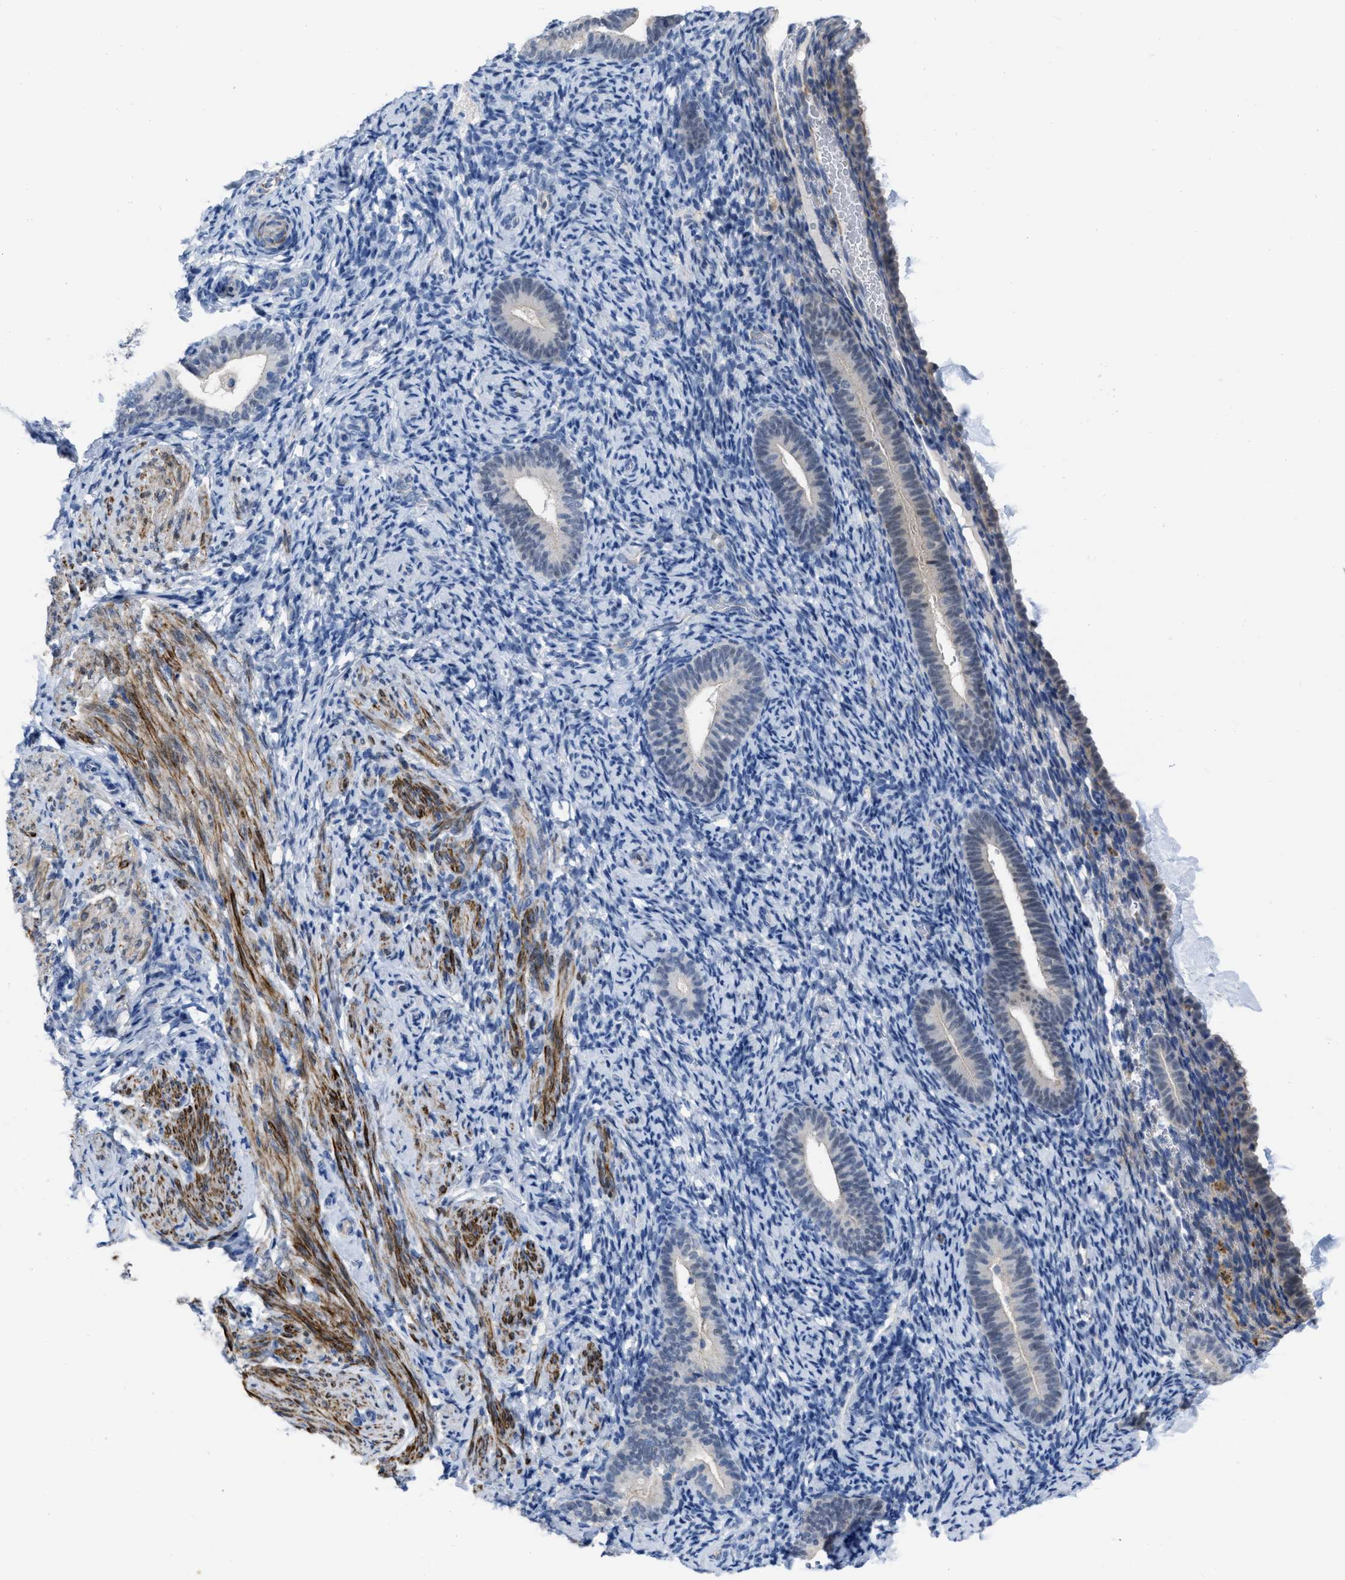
{"staining": {"intensity": "negative", "quantity": "none", "location": "none"}, "tissue": "endometrium", "cell_type": "Cells in endometrial stroma", "image_type": "normal", "snomed": [{"axis": "morphology", "description": "Normal tissue, NOS"}, {"axis": "topography", "description": "Endometrium"}], "caption": "High power microscopy micrograph of an immunohistochemistry (IHC) image of benign endometrium, revealing no significant positivity in cells in endometrial stroma. The staining is performed using DAB (3,3'-diaminobenzidine) brown chromogen with nuclei counter-stained in using hematoxylin.", "gene": "PRMT2", "patient": {"sex": "female", "age": 51}}